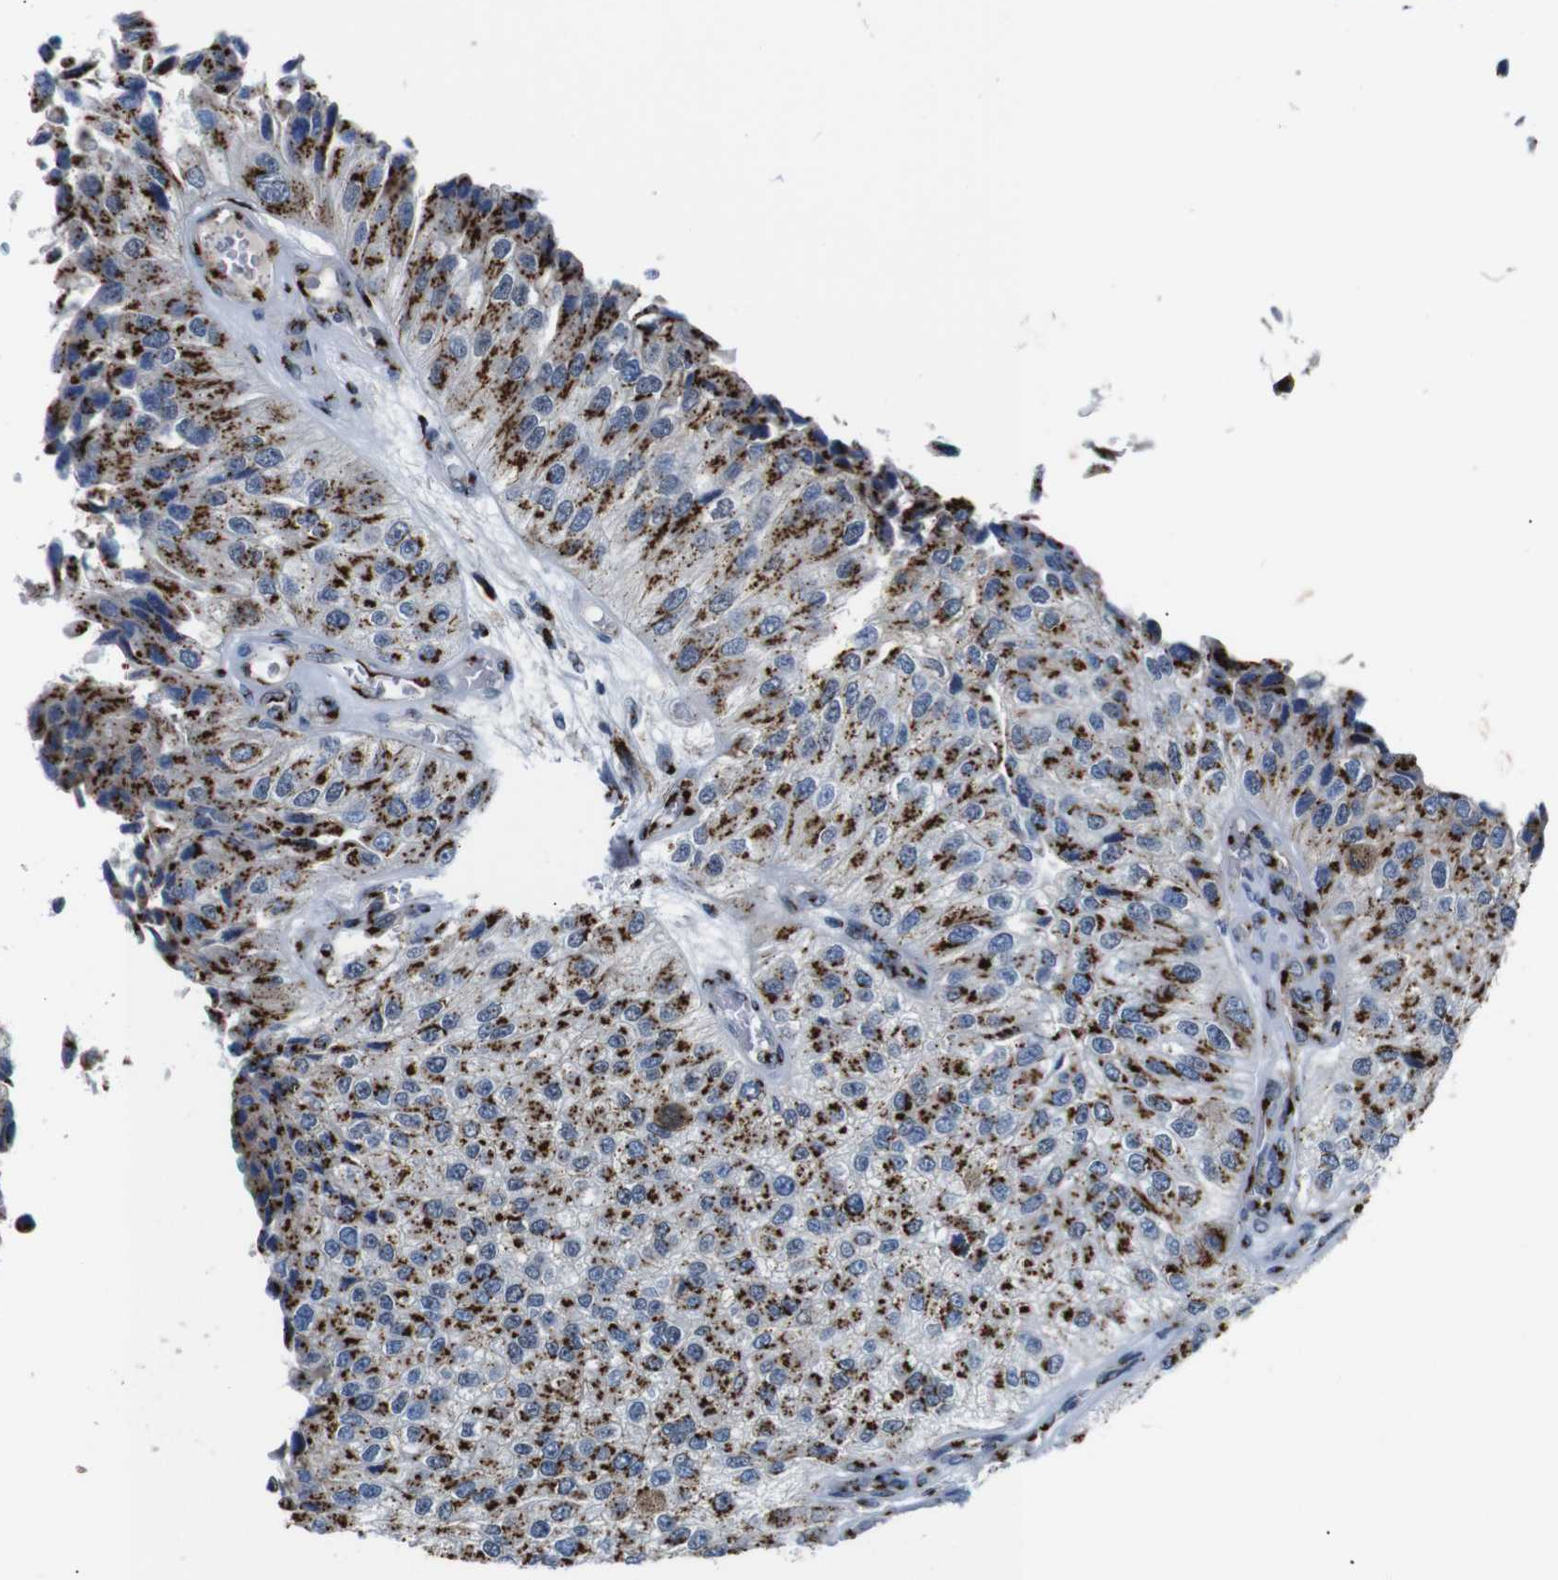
{"staining": {"intensity": "strong", "quantity": ">75%", "location": "cytoplasmic/membranous"}, "tissue": "urothelial cancer", "cell_type": "Tumor cells", "image_type": "cancer", "snomed": [{"axis": "morphology", "description": "Urothelial carcinoma, High grade"}, {"axis": "topography", "description": "Kidney"}, {"axis": "topography", "description": "Urinary bladder"}], "caption": "The immunohistochemical stain highlights strong cytoplasmic/membranous expression in tumor cells of urothelial cancer tissue.", "gene": "TGOLN2", "patient": {"sex": "male", "age": 77}}